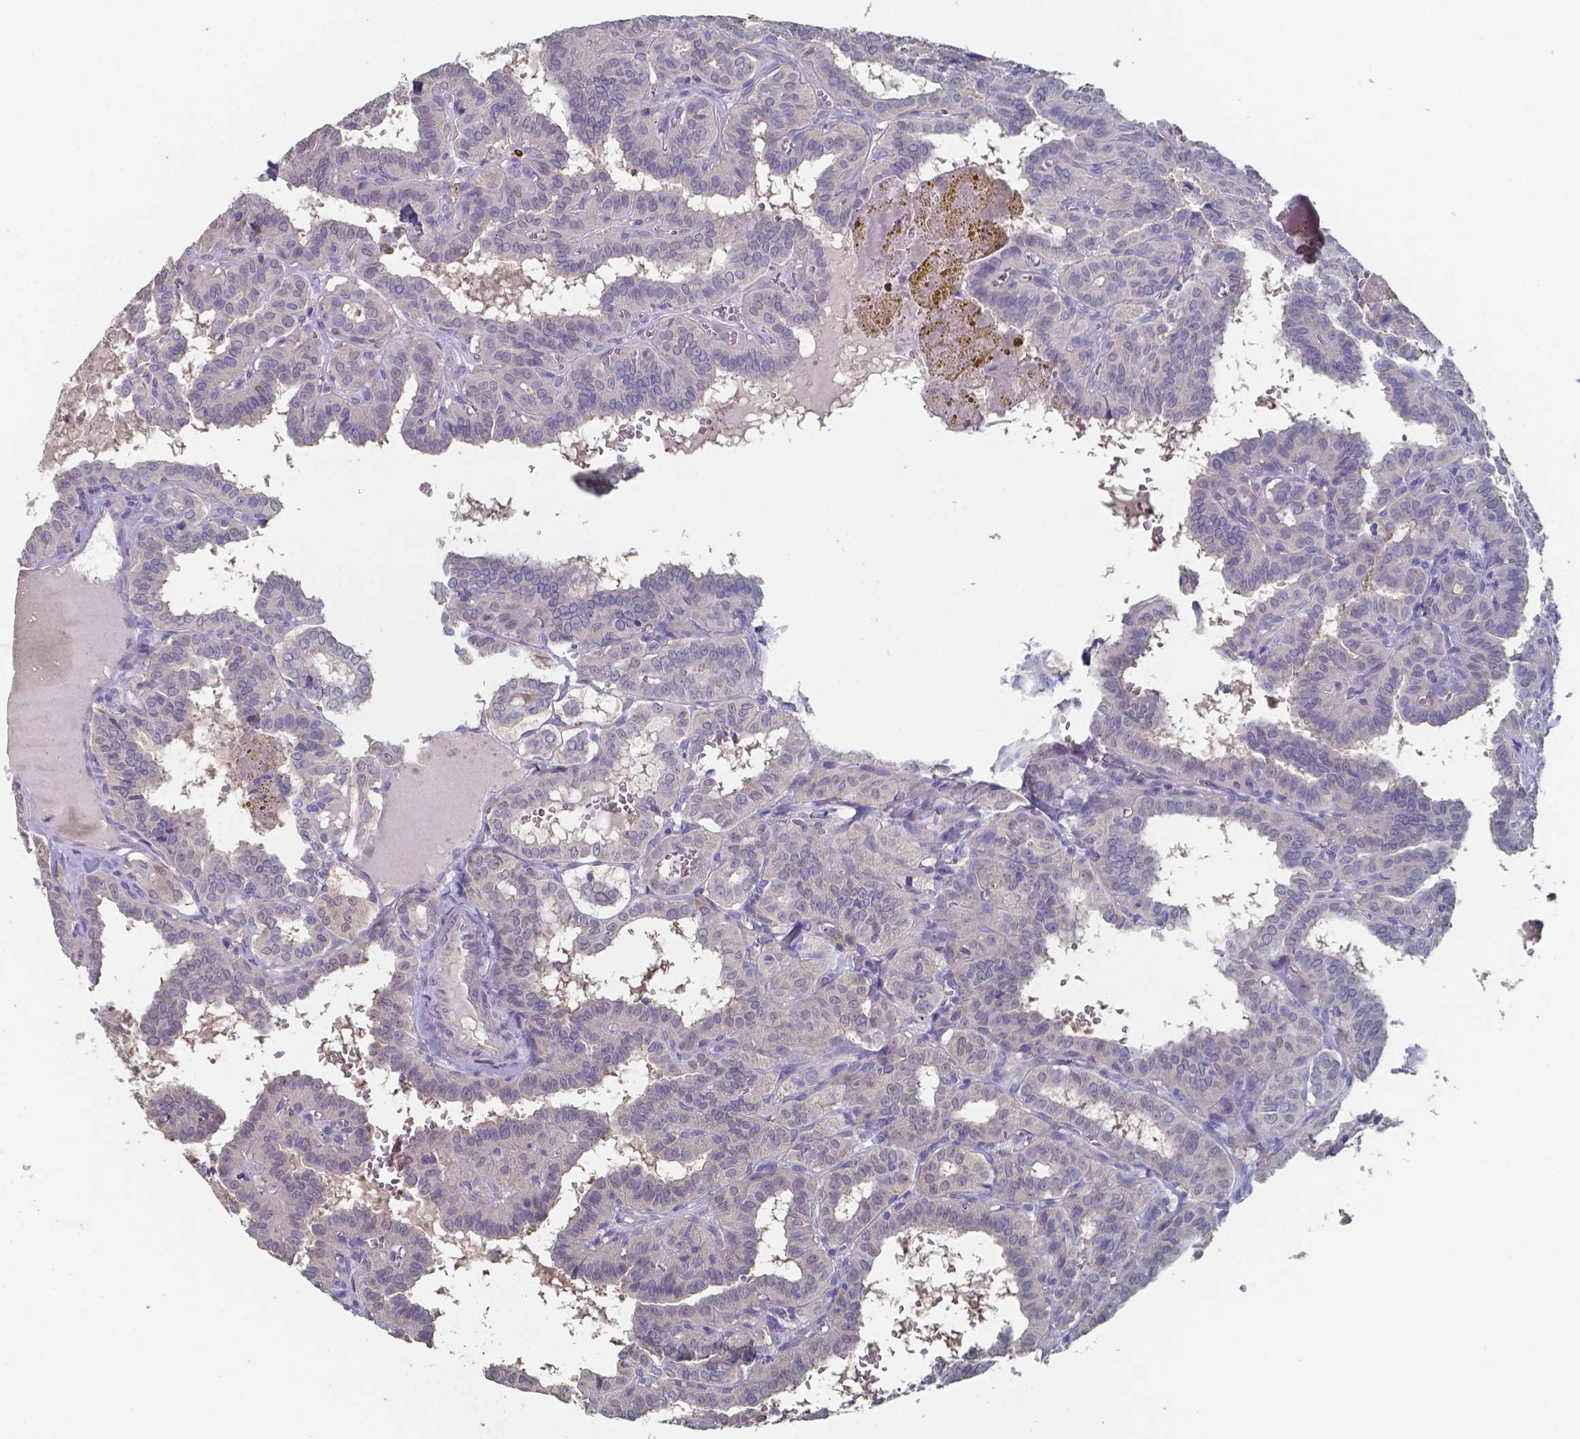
{"staining": {"intensity": "negative", "quantity": "none", "location": "none"}, "tissue": "thyroid cancer", "cell_type": "Tumor cells", "image_type": "cancer", "snomed": [{"axis": "morphology", "description": "Papillary adenocarcinoma, NOS"}, {"axis": "topography", "description": "Thyroid gland"}], "caption": "Immunohistochemistry micrograph of thyroid cancer stained for a protein (brown), which displays no positivity in tumor cells.", "gene": "FOXJ1", "patient": {"sex": "female", "age": 21}}